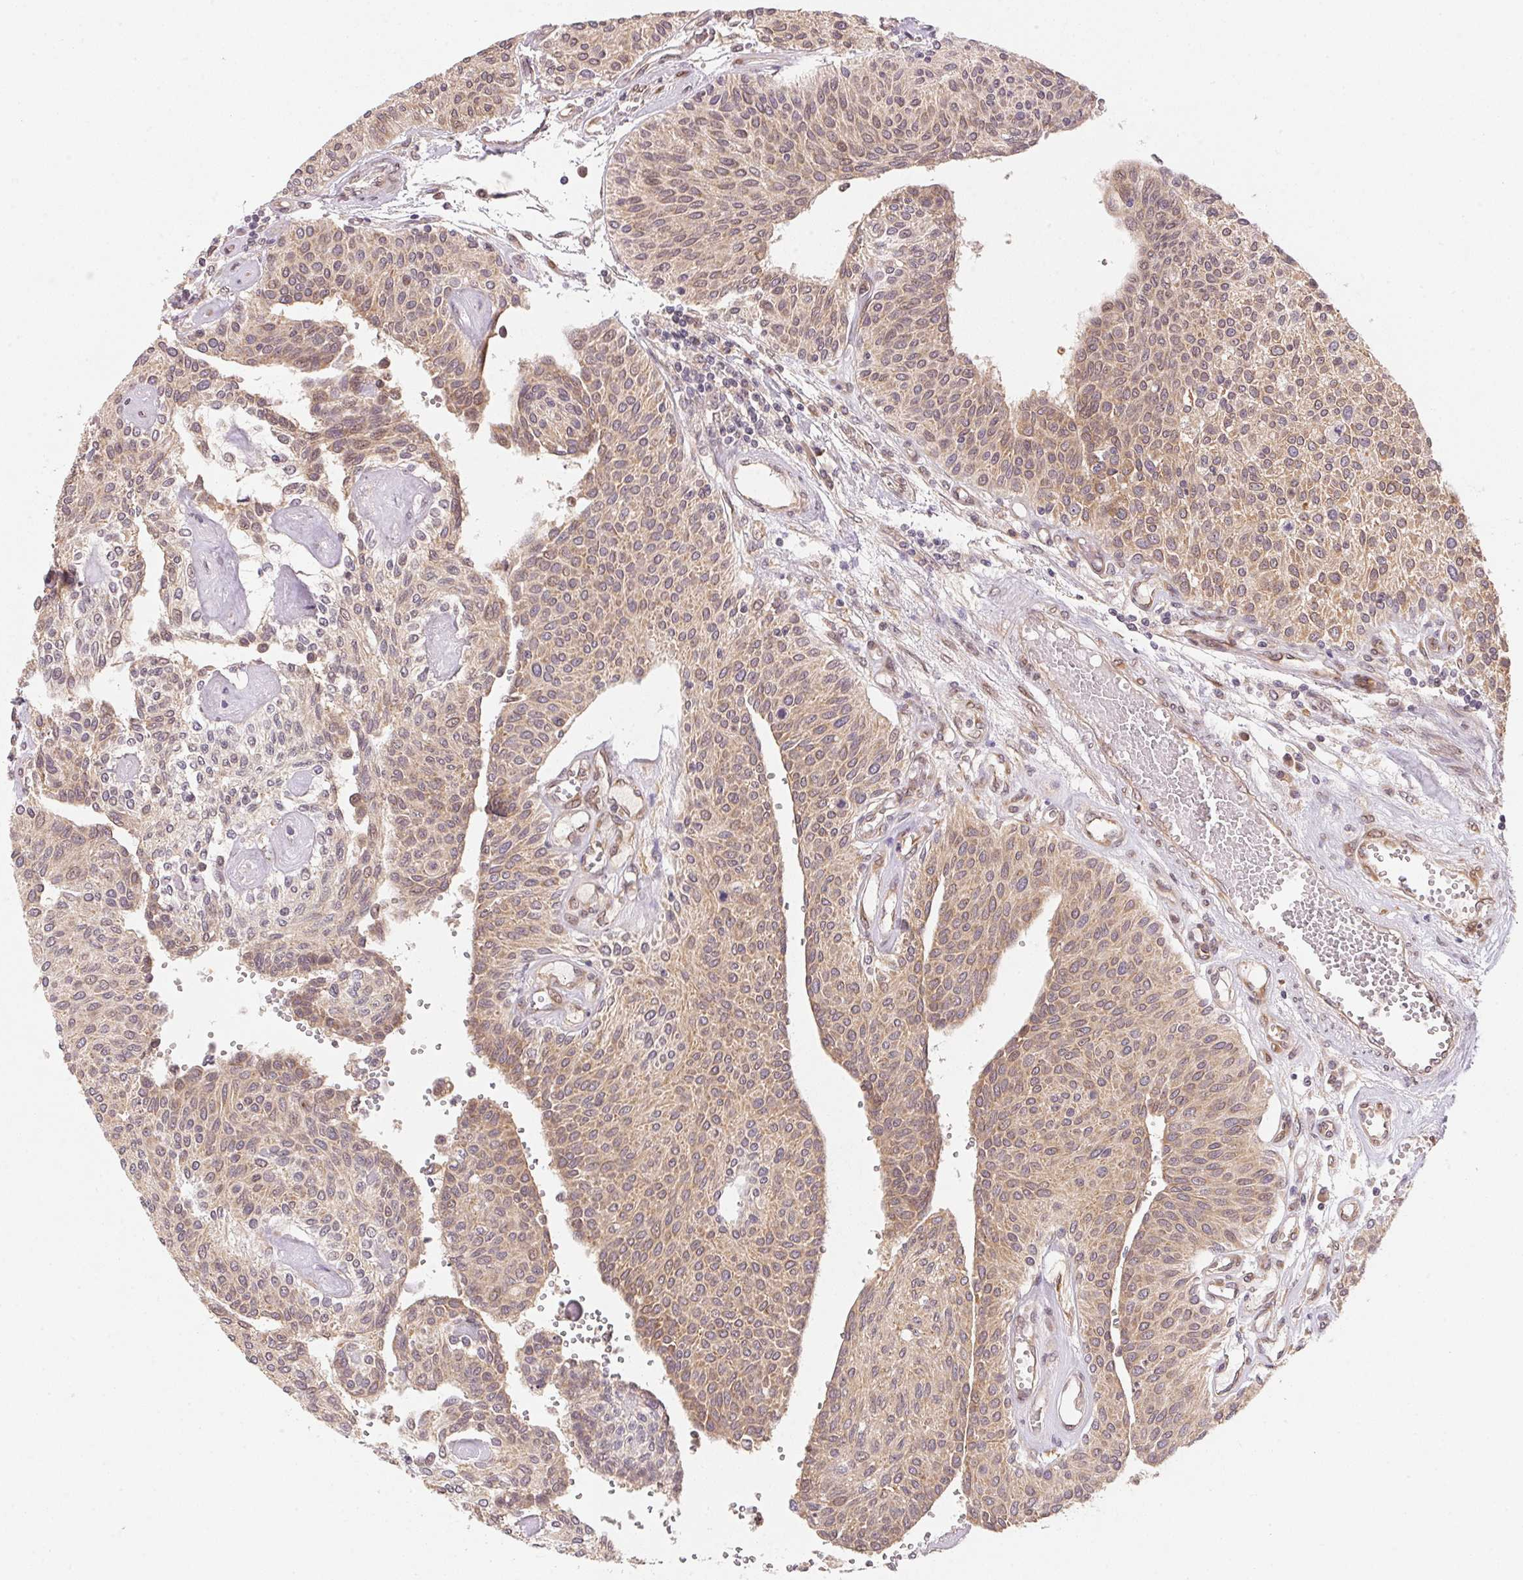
{"staining": {"intensity": "weak", "quantity": ">75%", "location": "cytoplasmic/membranous"}, "tissue": "urothelial cancer", "cell_type": "Tumor cells", "image_type": "cancer", "snomed": [{"axis": "morphology", "description": "Urothelial carcinoma, NOS"}, {"axis": "topography", "description": "Urinary bladder"}], "caption": "Immunohistochemistry (IHC) (DAB) staining of transitional cell carcinoma reveals weak cytoplasmic/membranous protein expression in about >75% of tumor cells.", "gene": "EI24", "patient": {"sex": "male", "age": 55}}